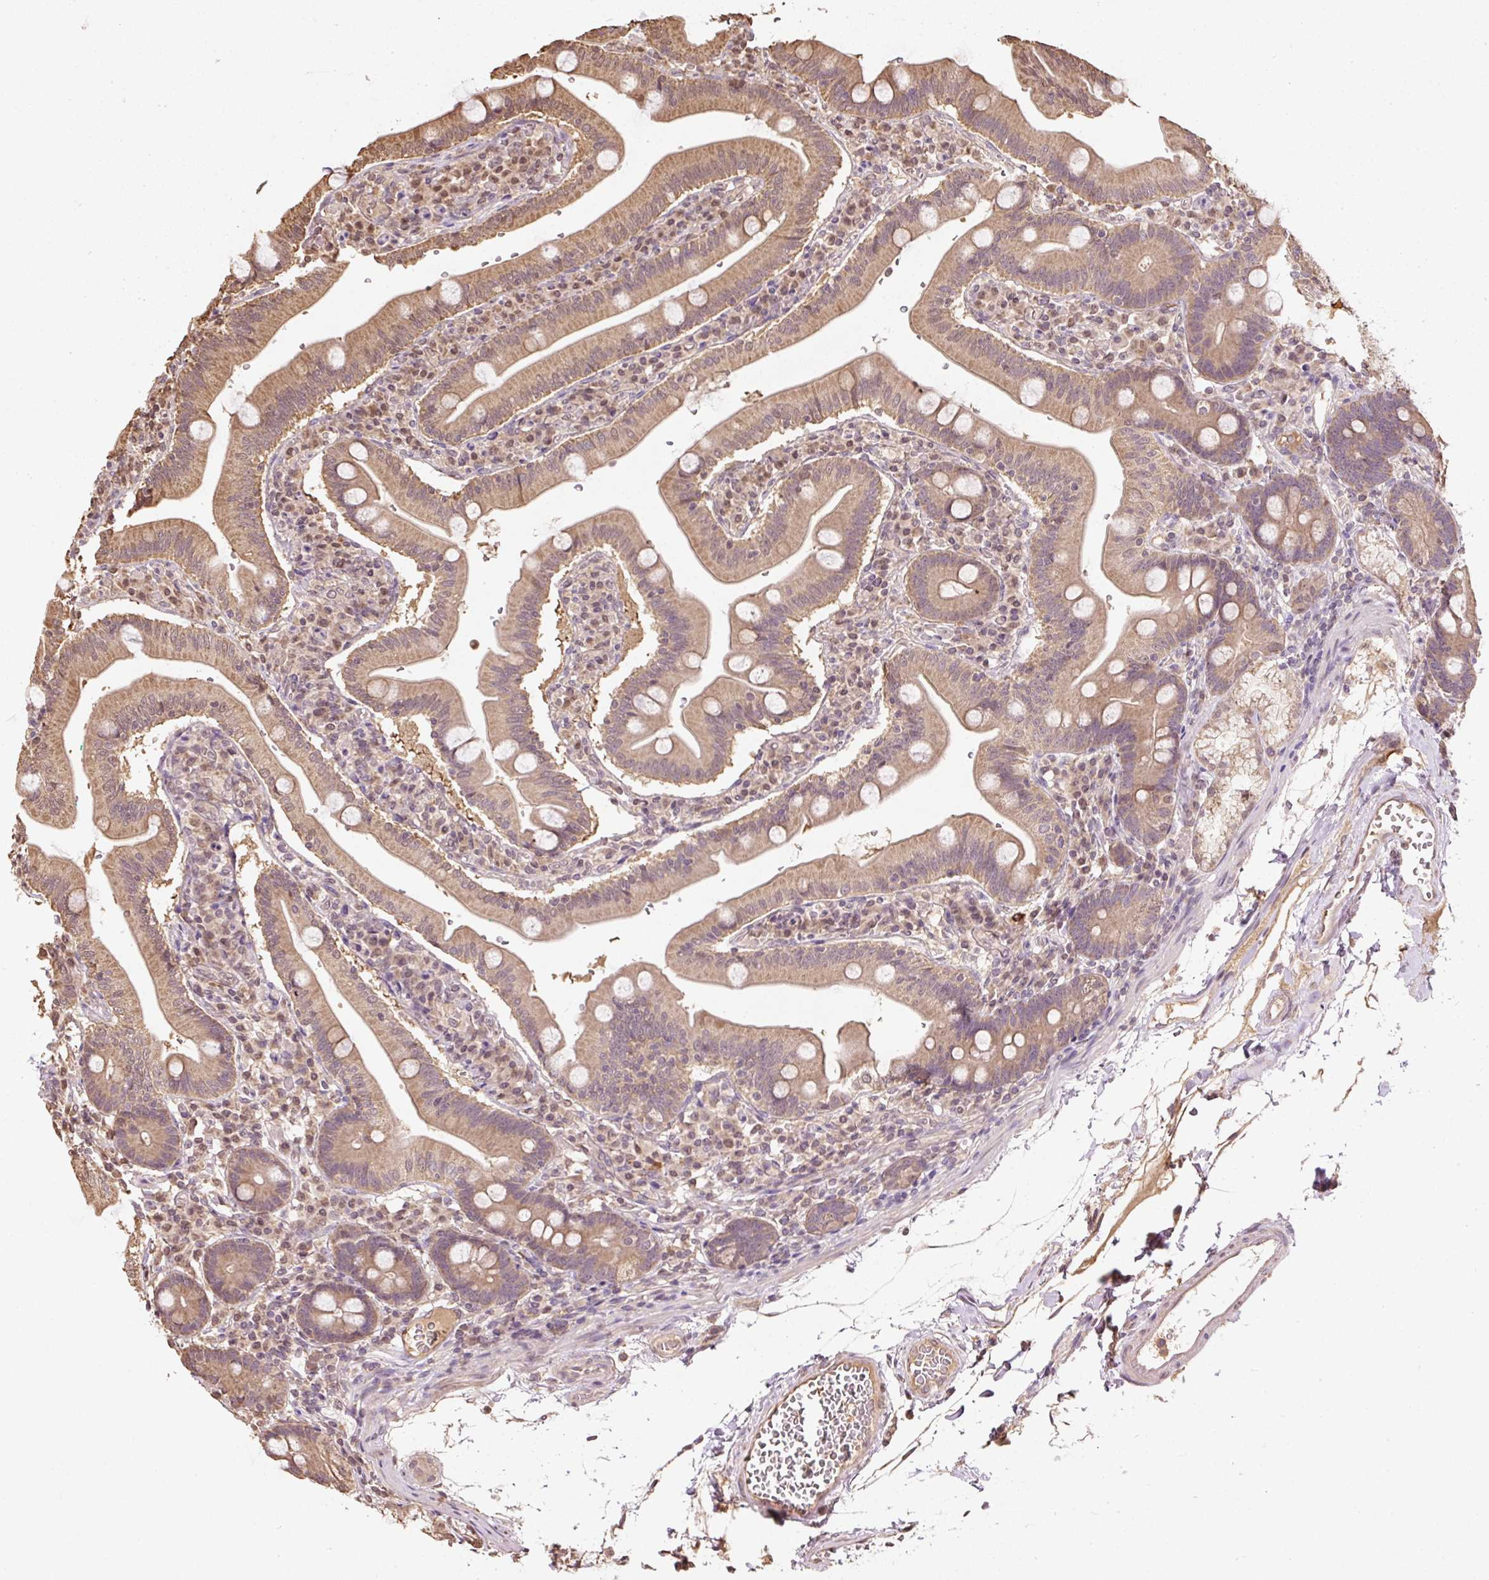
{"staining": {"intensity": "moderate", "quantity": ">75%", "location": "cytoplasmic/membranous"}, "tissue": "duodenum", "cell_type": "Glandular cells", "image_type": "normal", "snomed": [{"axis": "morphology", "description": "Normal tissue, NOS"}, {"axis": "topography", "description": "Duodenum"}], "caption": "Immunohistochemical staining of normal human duodenum displays medium levels of moderate cytoplasmic/membranous positivity in approximately >75% of glandular cells. (DAB IHC with brightfield microscopy, high magnification).", "gene": "TMEM170B", "patient": {"sex": "female", "age": 67}}